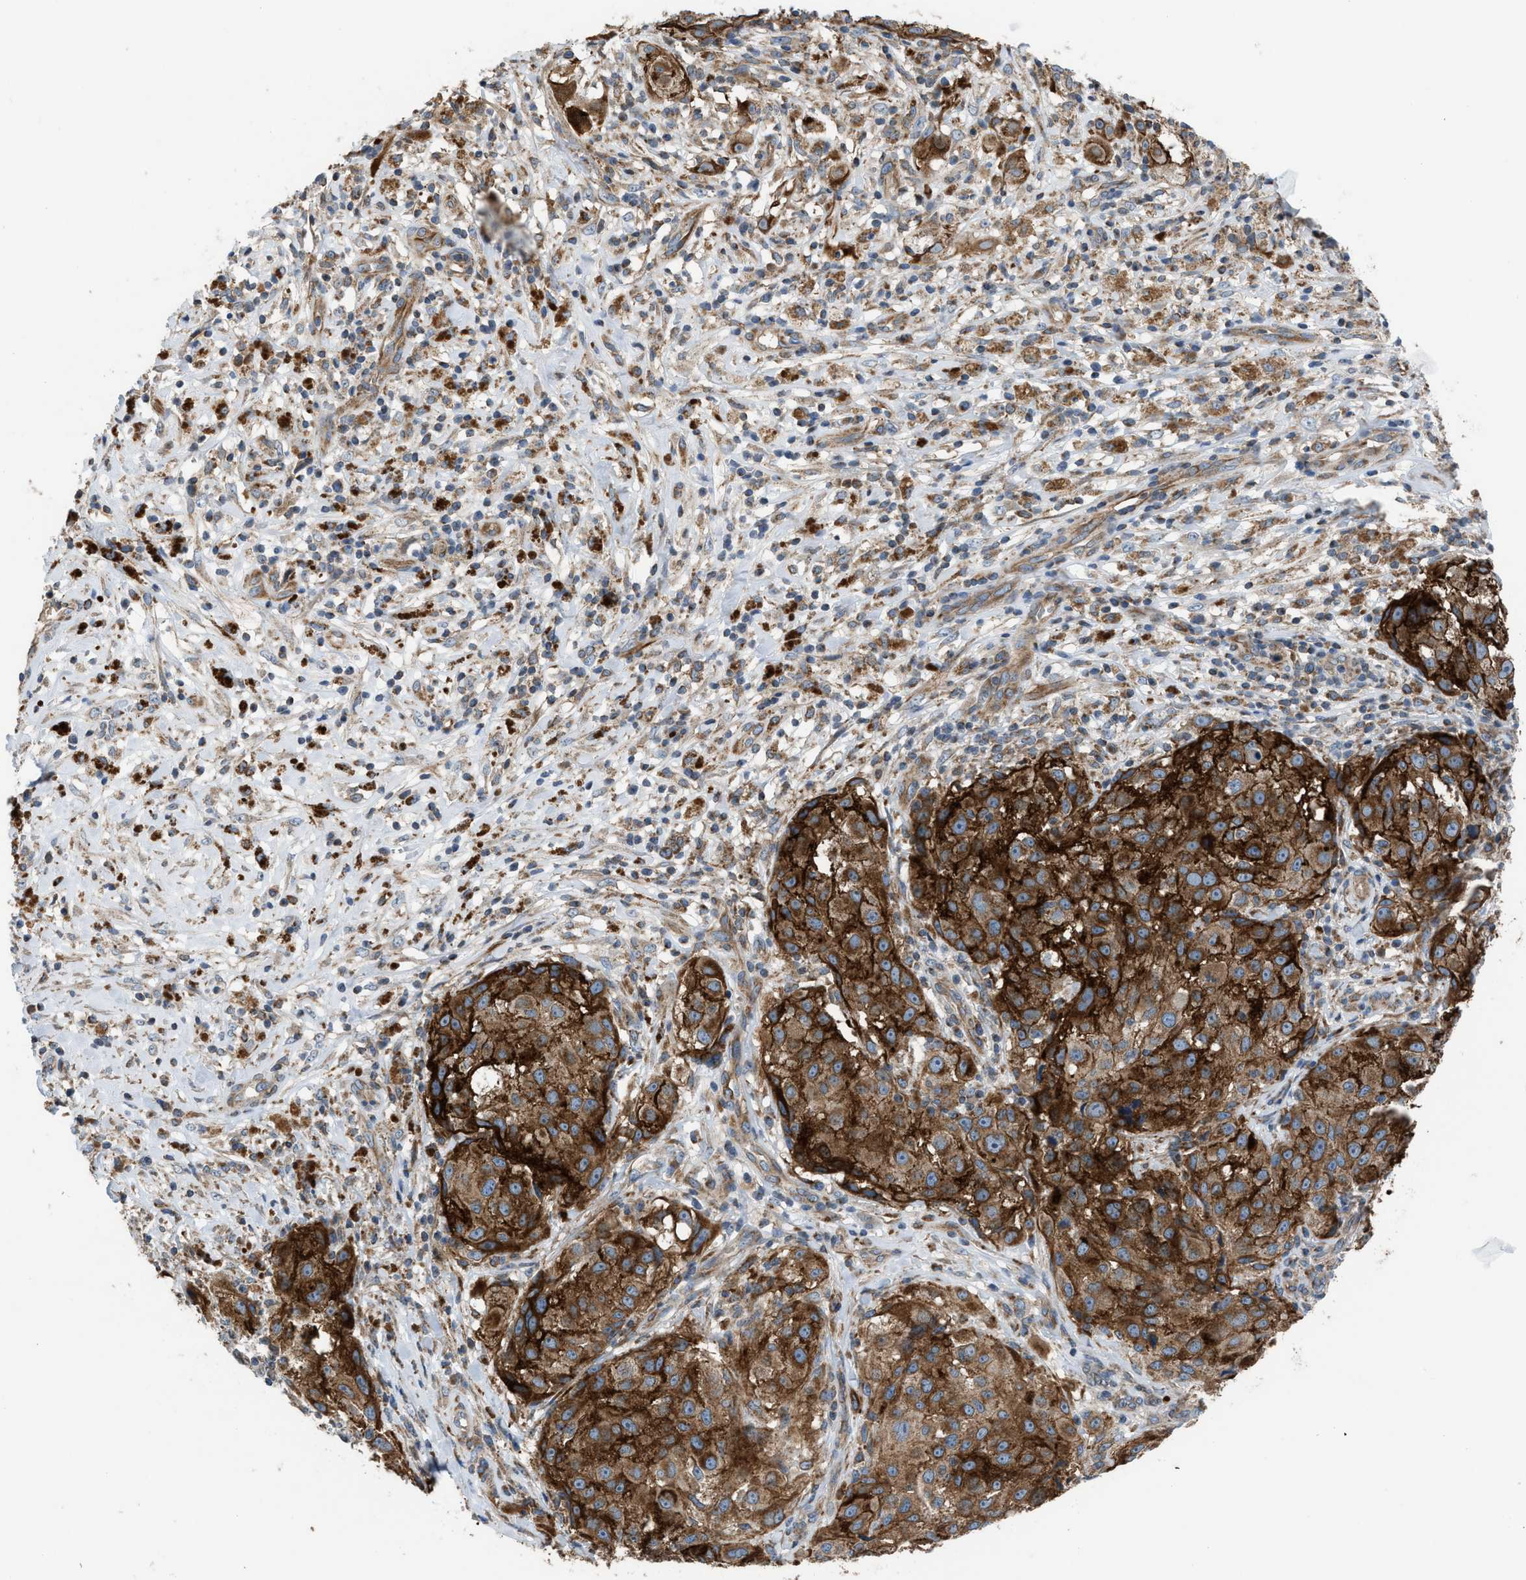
{"staining": {"intensity": "strong", "quantity": ">75%", "location": "cytoplasmic/membranous"}, "tissue": "melanoma", "cell_type": "Tumor cells", "image_type": "cancer", "snomed": [{"axis": "morphology", "description": "Necrosis, NOS"}, {"axis": "morphology", "description": "Malignant melanoma, NOS"}, {"axis": "topography", "description": "Skin"}], "caption": "Strong cytoplasmic/membranous protein staining is present in approximately >75% of tumor cells in malignant melanoma. The staining is performed using DAB (3,3'-diaminobenzidine) brown chromogen to label protein expression. The nuclei are counter-stained blue using hematoxylin.", "gene": "SLC10A3", "patient": {"sex": "female", "age": 87}}